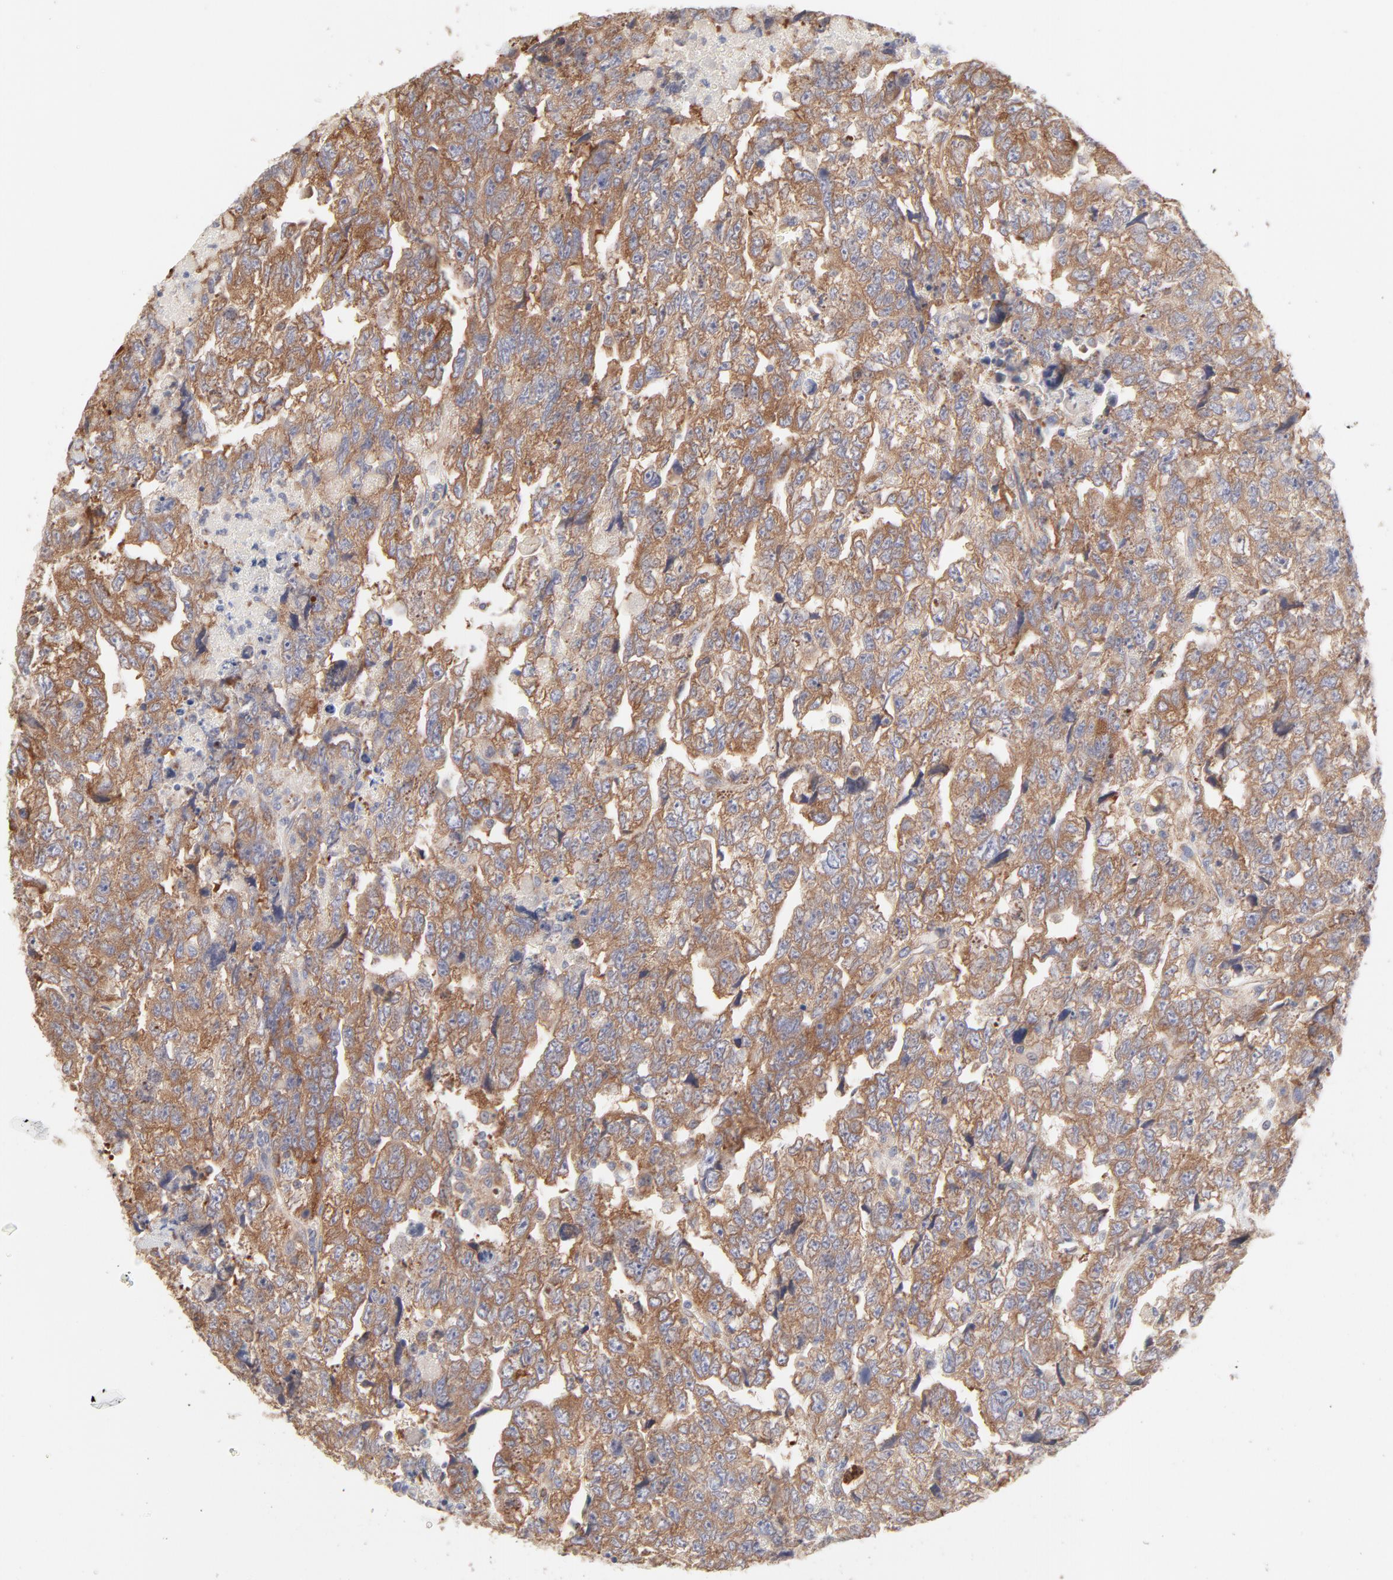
{"staining": {"intensity": "moderate", "quantity": ">75%", "location": "cytoplasmic/membranous"}, "tissue": "testis cancer", "cell_type": "Tumor cells", "image_type": "cancer", "snomed": [{"axis": "morphology", "description": "Carcinoma, Embryonal, NOS"}, {"axis": "topography", "description": "Testis"}], "caption": "A high-resolution histopathology image shows IHC staining of testis embryonal carcinoma, which demonstrates moderate cytoplasmic/membranous positivity in approximately >75% of tumor cells.", "gene": "RPS21", "patient": {"sex": "male", "age": 36}}